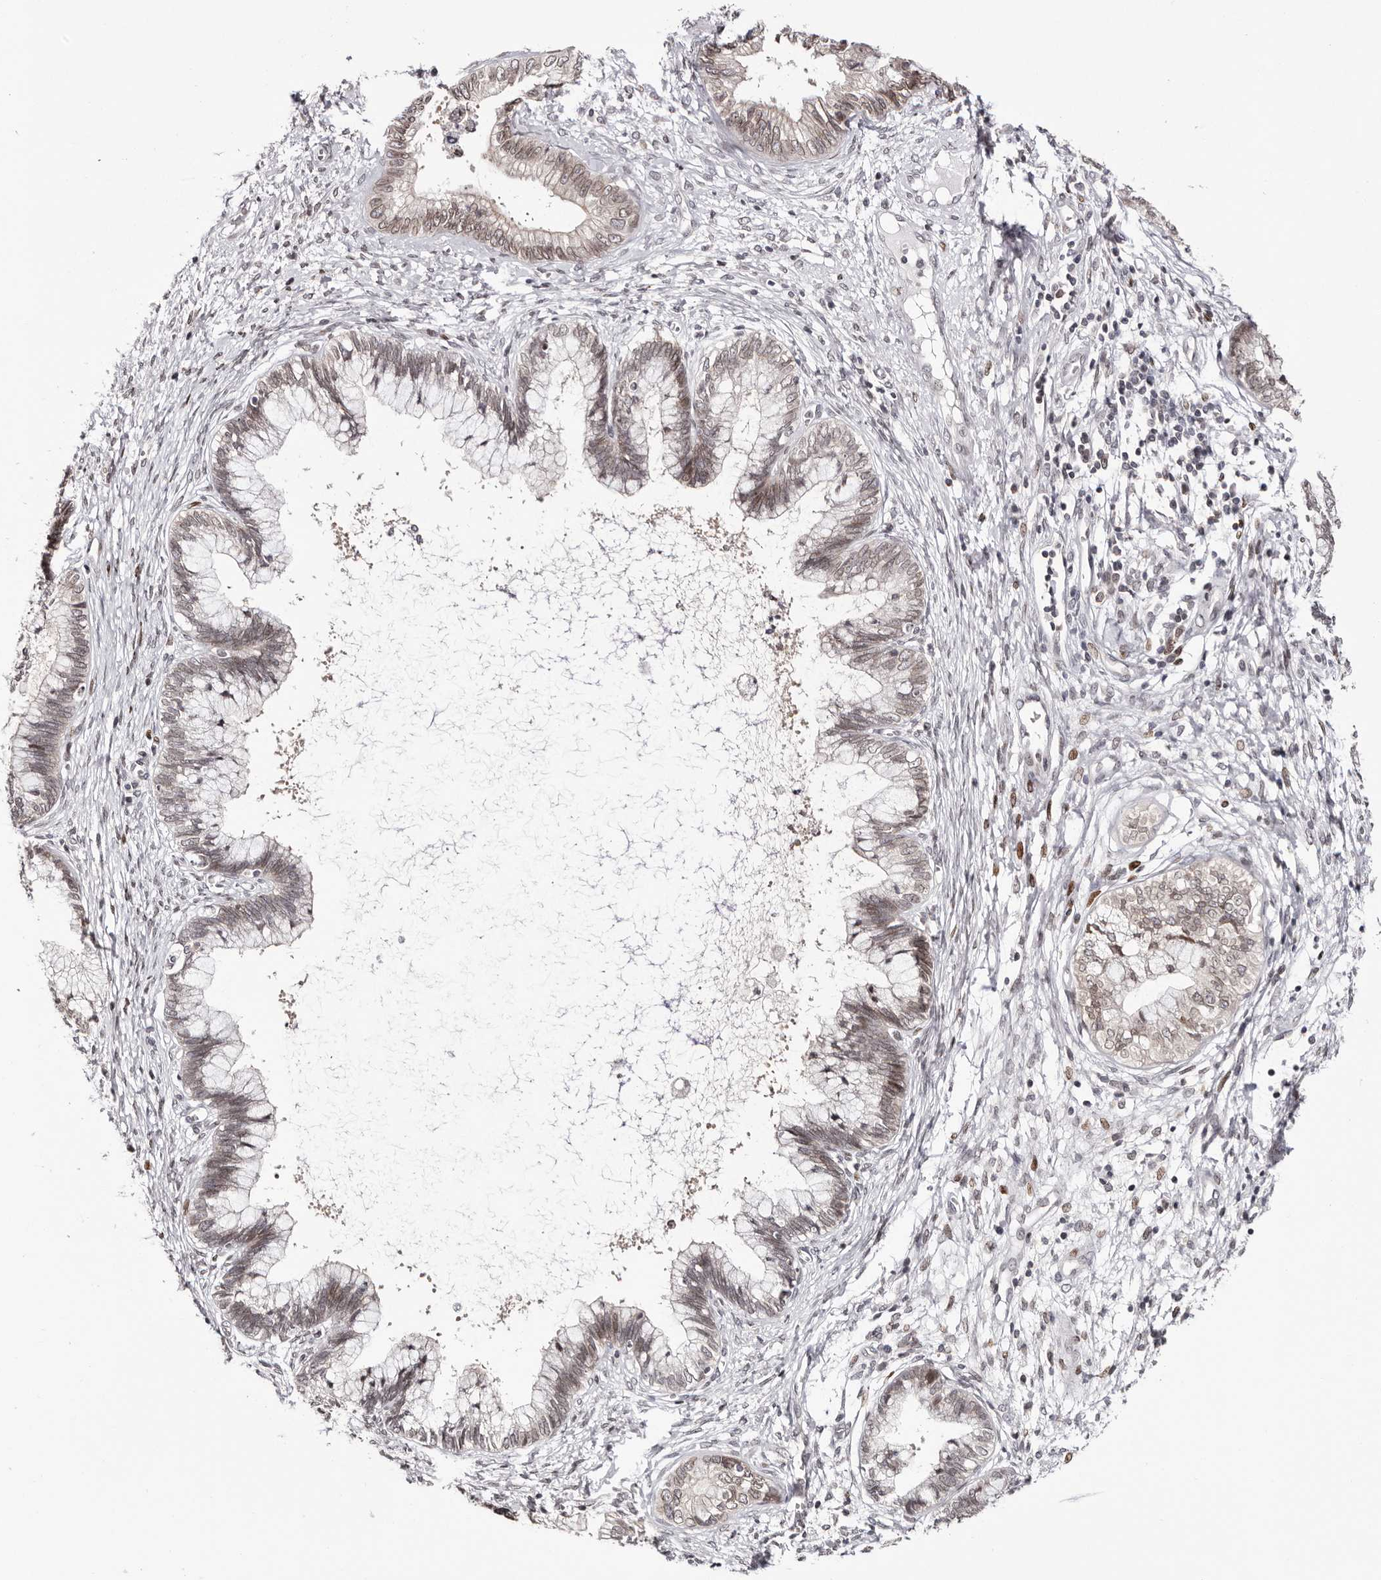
{"staining": {"intensity": "moderate", "quantity": "25%-75%", "location": "cytoplasmic/membranous,nuclear"}, "tissue": "cervical cancer", "cell_type": "Tumor cells", "image_type": "cancer", "snomed": [{"axis": "morphology", "description": "Adenocarcinoma, NOS"}, {"axis": "topography", "description": "Cervix"}], "caption": "The histopathology image shows staining of cervical cancer, revealing moderate cytoplasmic/membranous and nuclear protein staining (brown color) within tumor cells.", "gene": "NUP153", "patient": {"sex": "female", "age": 44}}